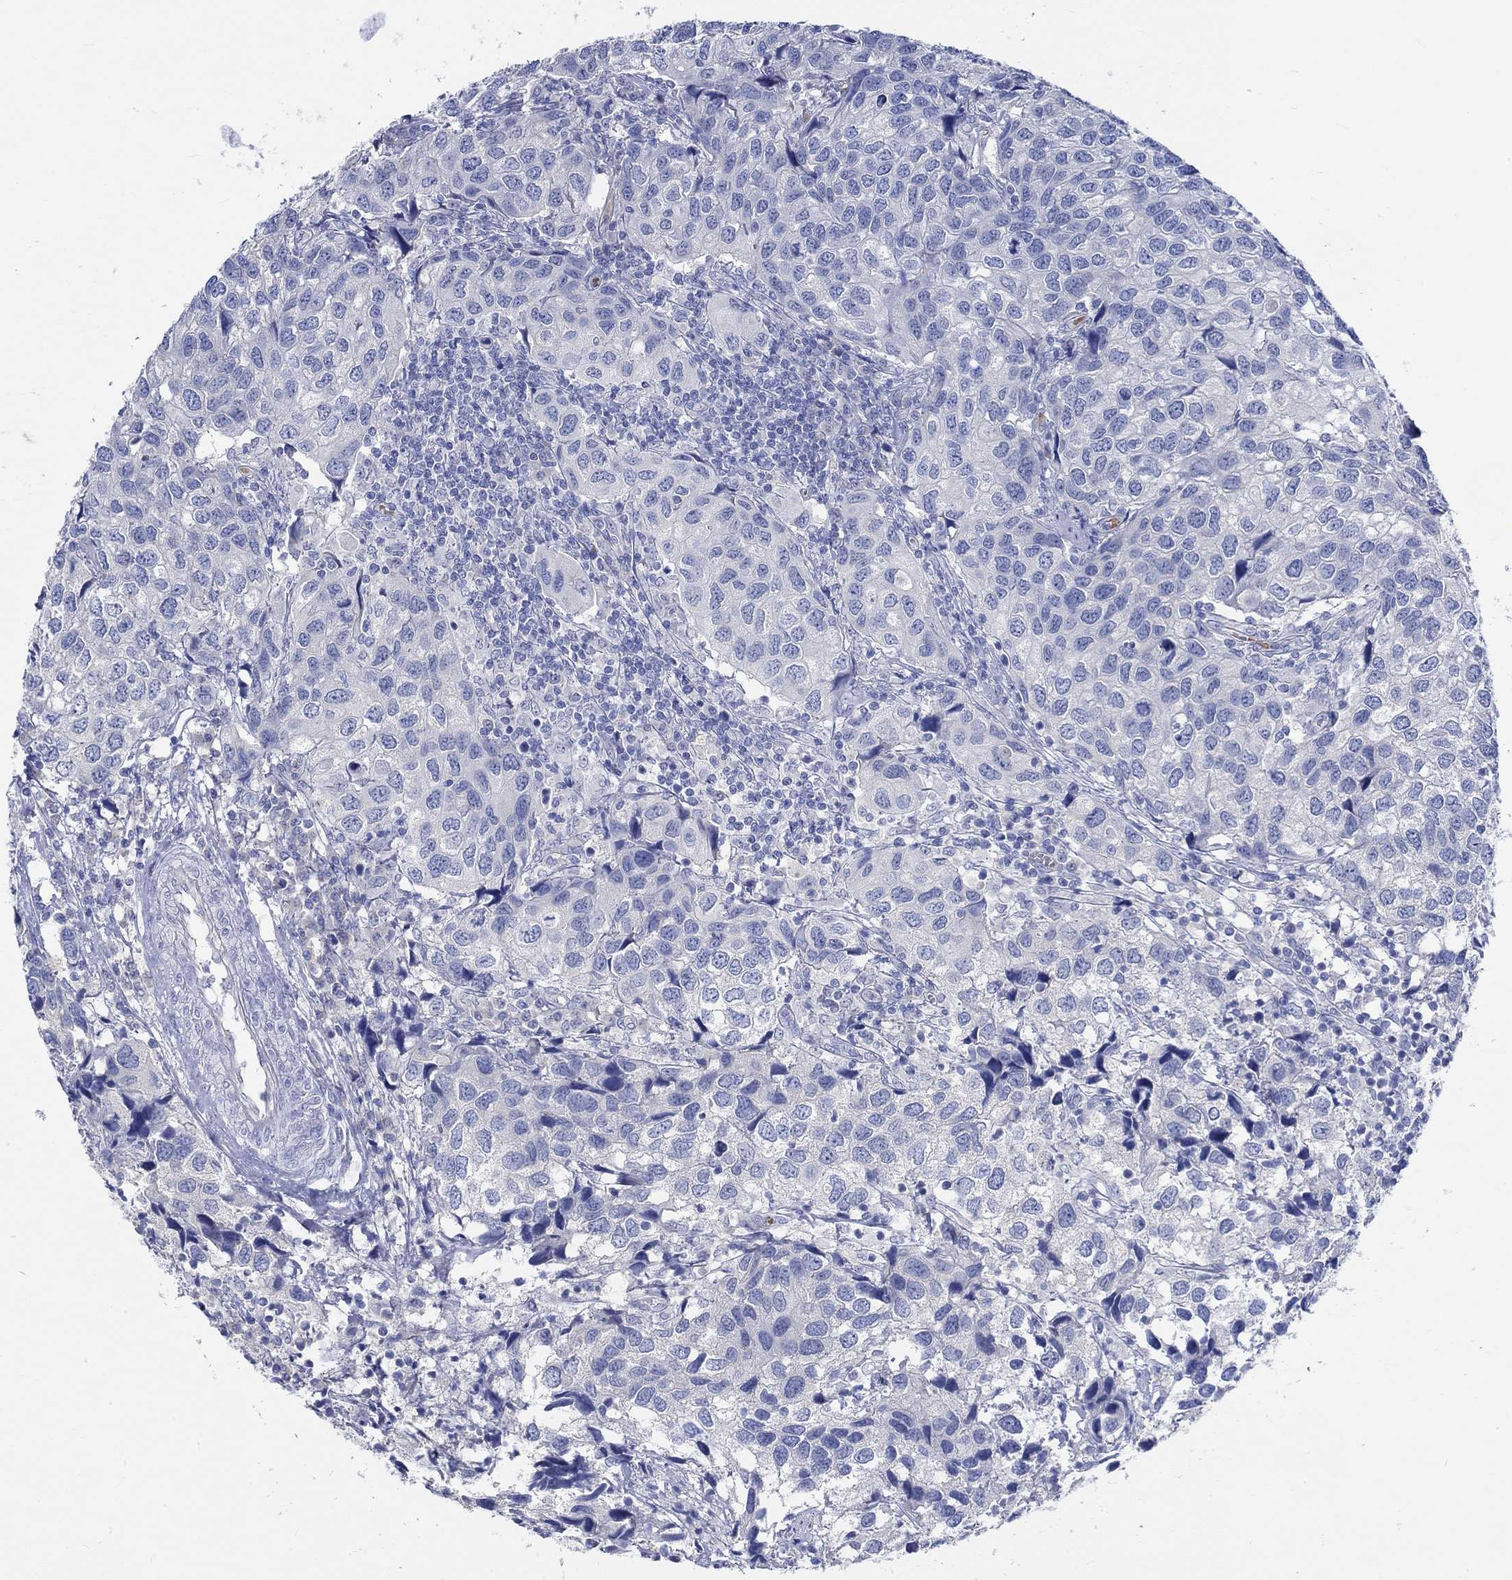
{"staining": {"intensity": "negative", "quantity": "none", "location": "none"}, "tissue": "urothelial cancer", "cell_type": "Tumor cells", "image_type": "cancer", "snomed": [{"axis": "morphology", "description": "Urothelial carcinoma, High grade"}, {"axis": "topography", "description": "Urinary bladder"}], "caption": "High power microscopy photomicrograph of an immunohistochemistry (IHC) photomicrograph of urothelial cancer, revealing no significant positivity in tumor cells.", "gene": "KCNA1", "patient": {"sex": "male", "age": 79}}